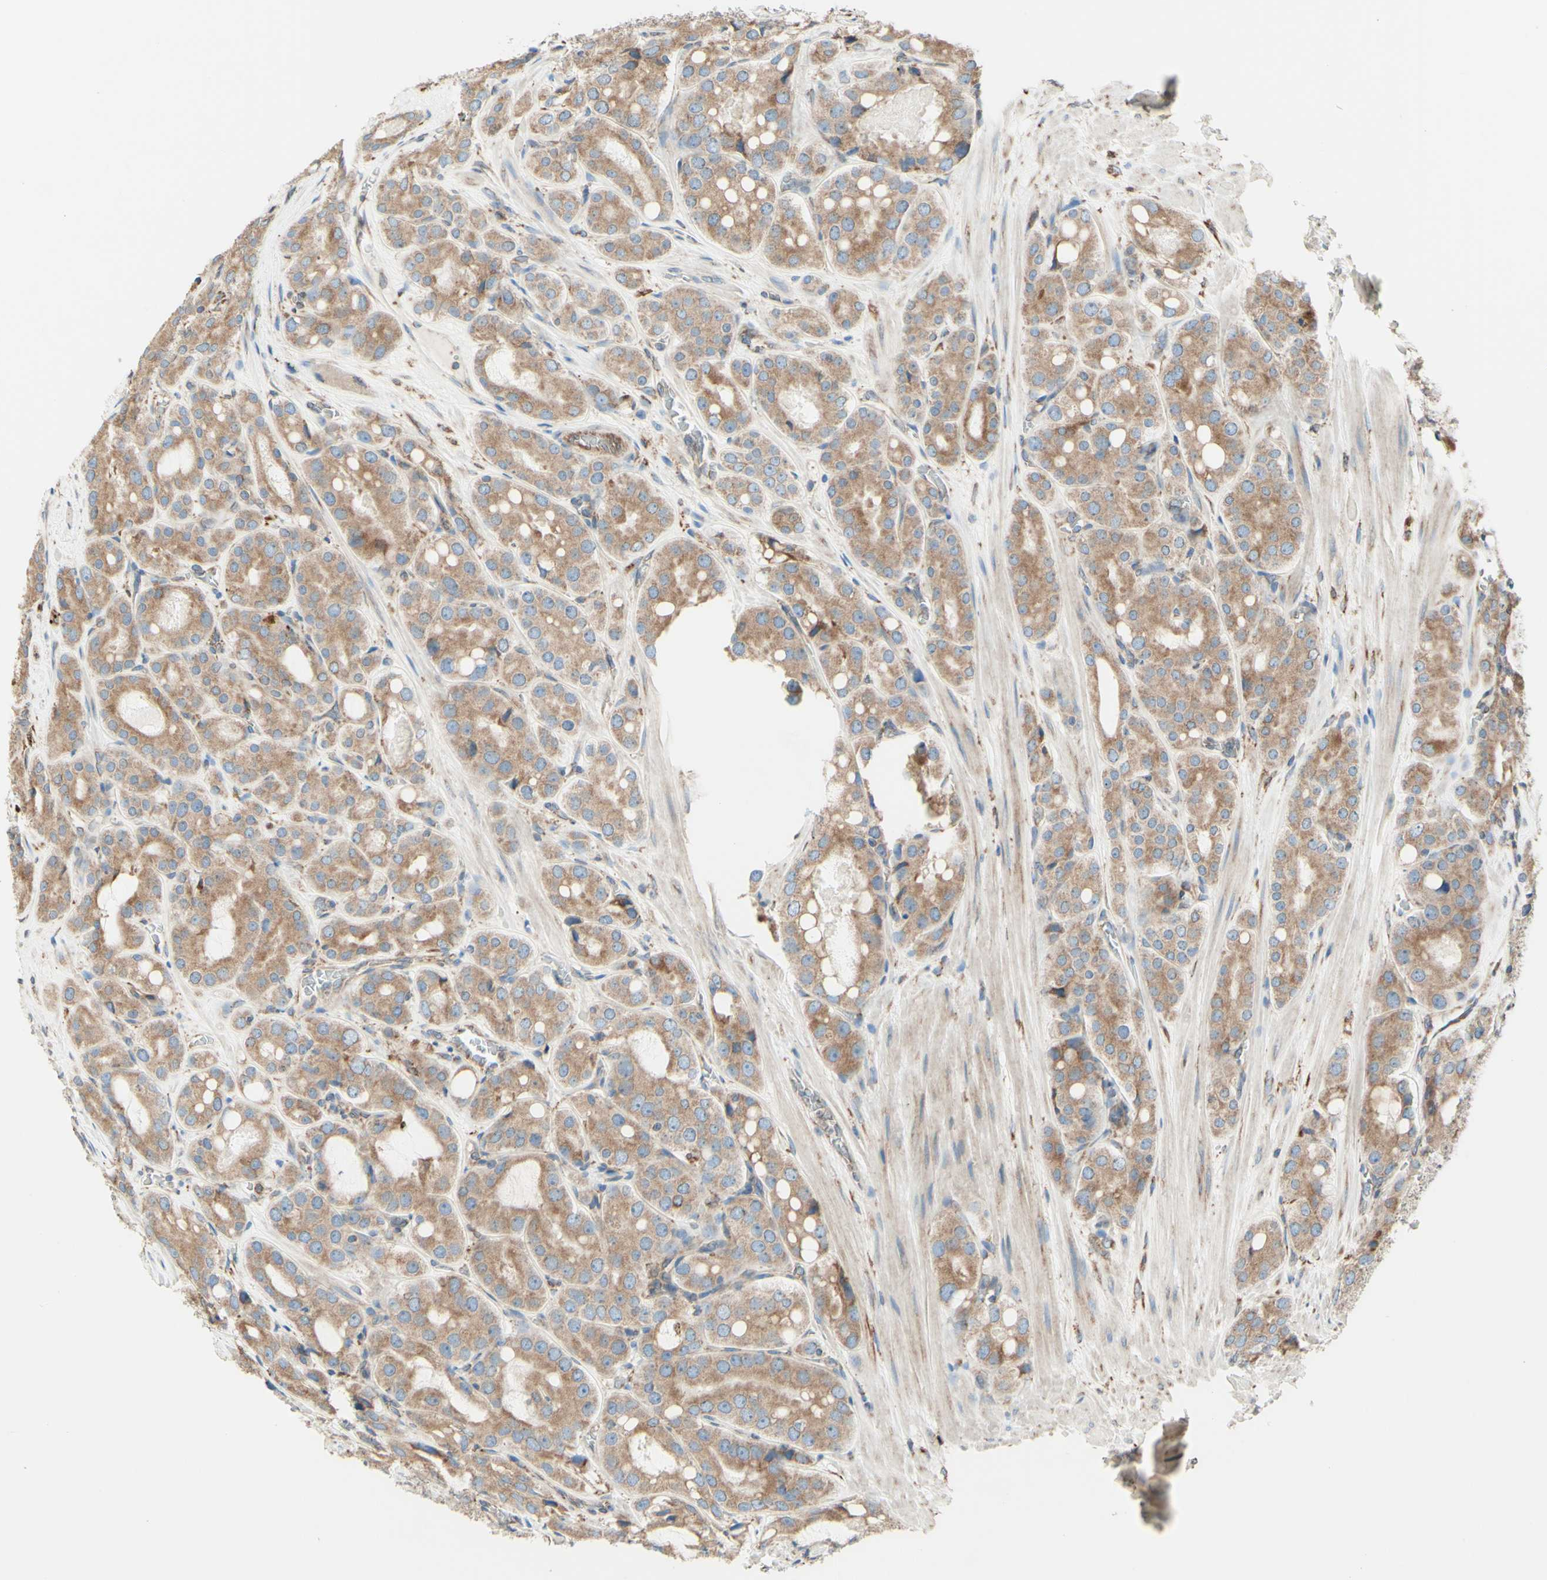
{"staining": {"intensity": "moderate", "quantity": ">75%", "location": "cytoplasmic/membranous"}, "tissue": "prostate cancer", "cell_type": "Tumor cells", "image_type": "cancer", "snomed": [{"axis": "morphology", "description": "Adenocarcinoma, High grade"}, {"axis": "topography", "description": "Prostate"}], "caption": "Immunohistochemical staining of prostate cancer (adenocarcinoma (high-grade)) shows moderate cytoplasmic/membranous protein positivity in about >75% of tumor cells.", "gene": "DNAJB11", "patient": {"sex": "male", "age": 65}}